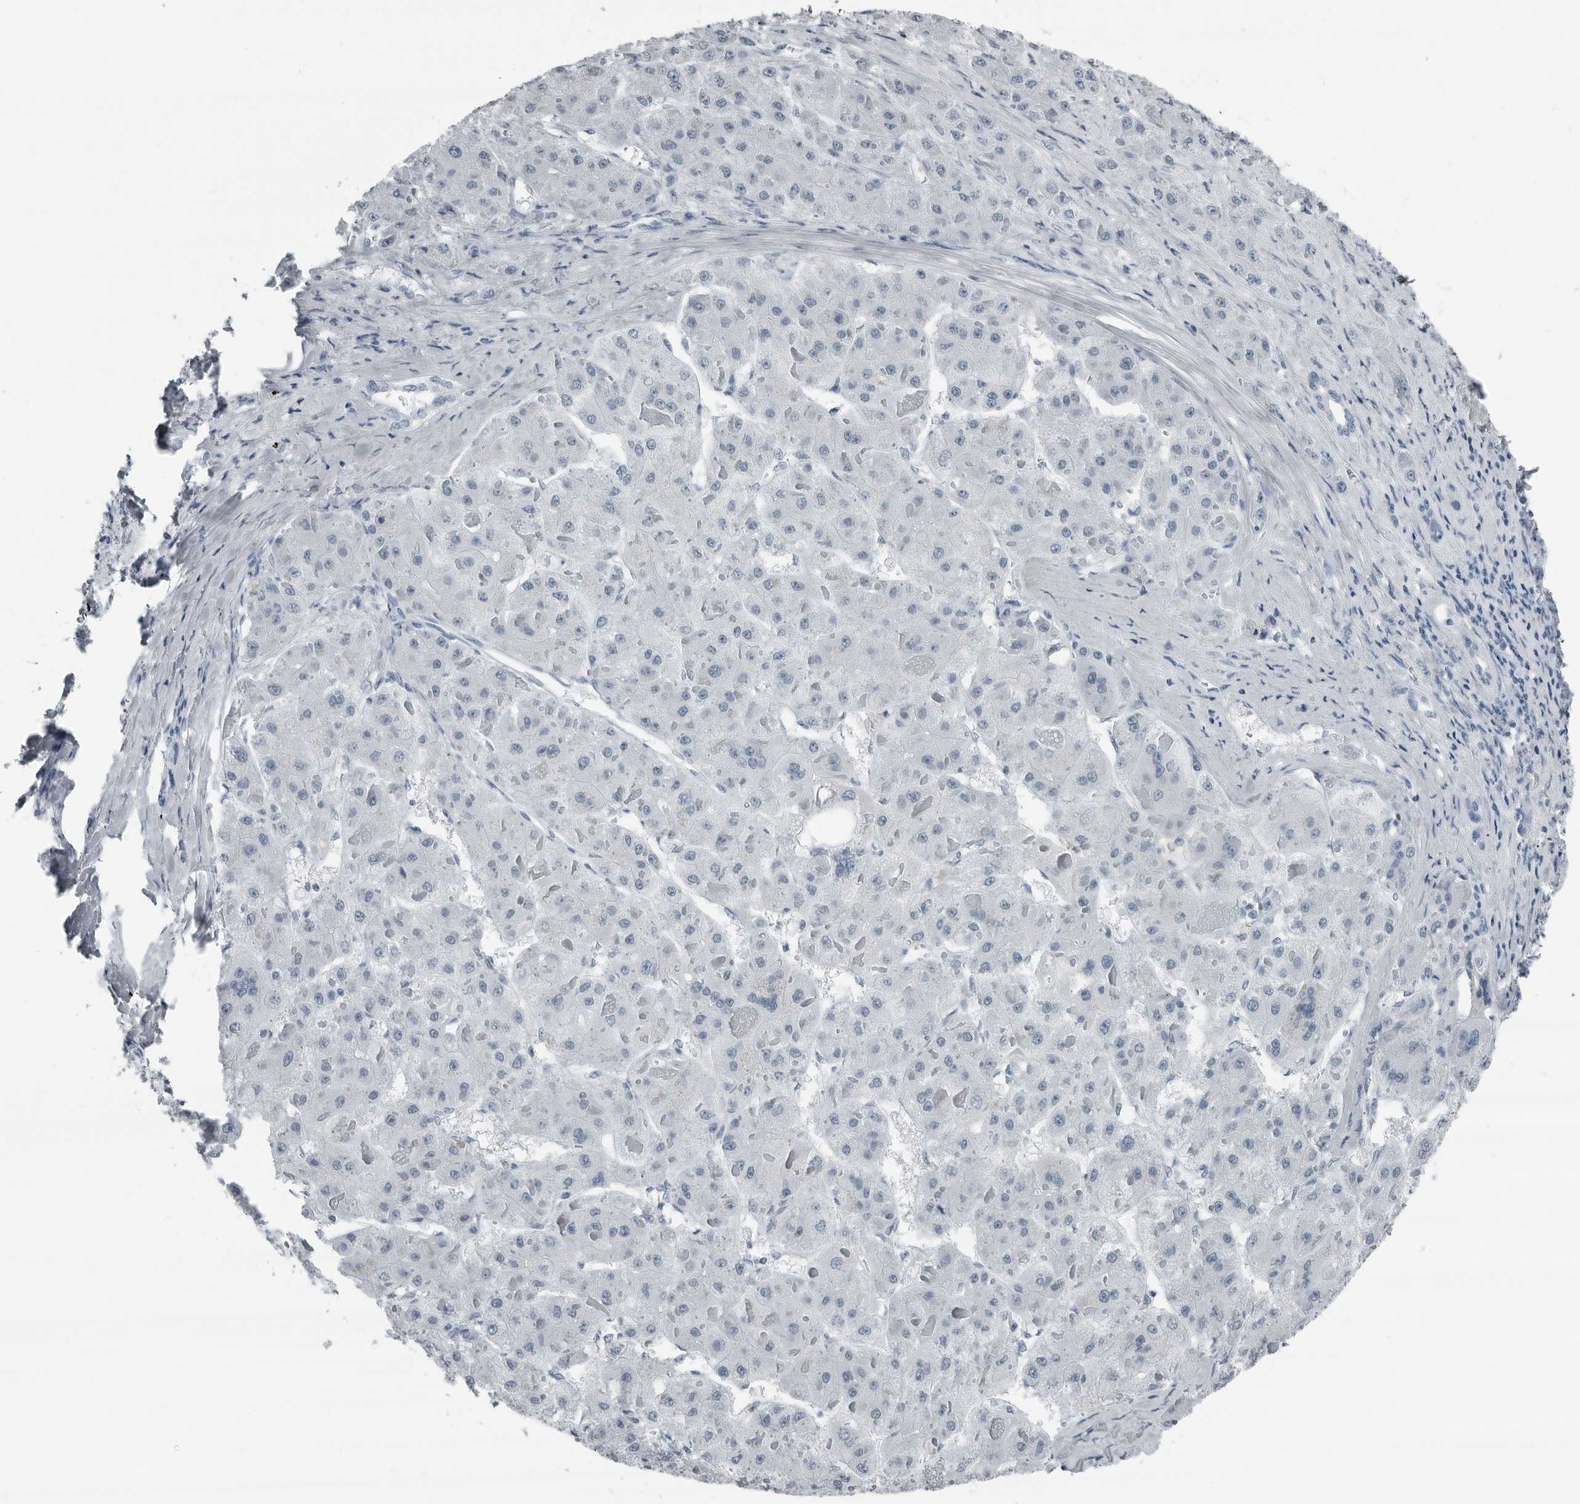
{"staining": {"intensity": "negative", "quantity": "none", "location": "none"}, "tissue": "liver cancer", "cell_type": "Tumor cells", "image_type": "cancer", "snomed": [{"axis": "morphology", "description": "Carcinoma, Hepatocellular, NOS"}, {"axis": "topography", "description": "Liver"}], "caption": "Immunohistochemistry (IHC) image of liver cancer (hepatocellular carcinoma) stained for a protein (brown), which exhibits no expression in tumor cells.", "gene": "PRSS1", "patient": {"sex": "female", "age": 73}}